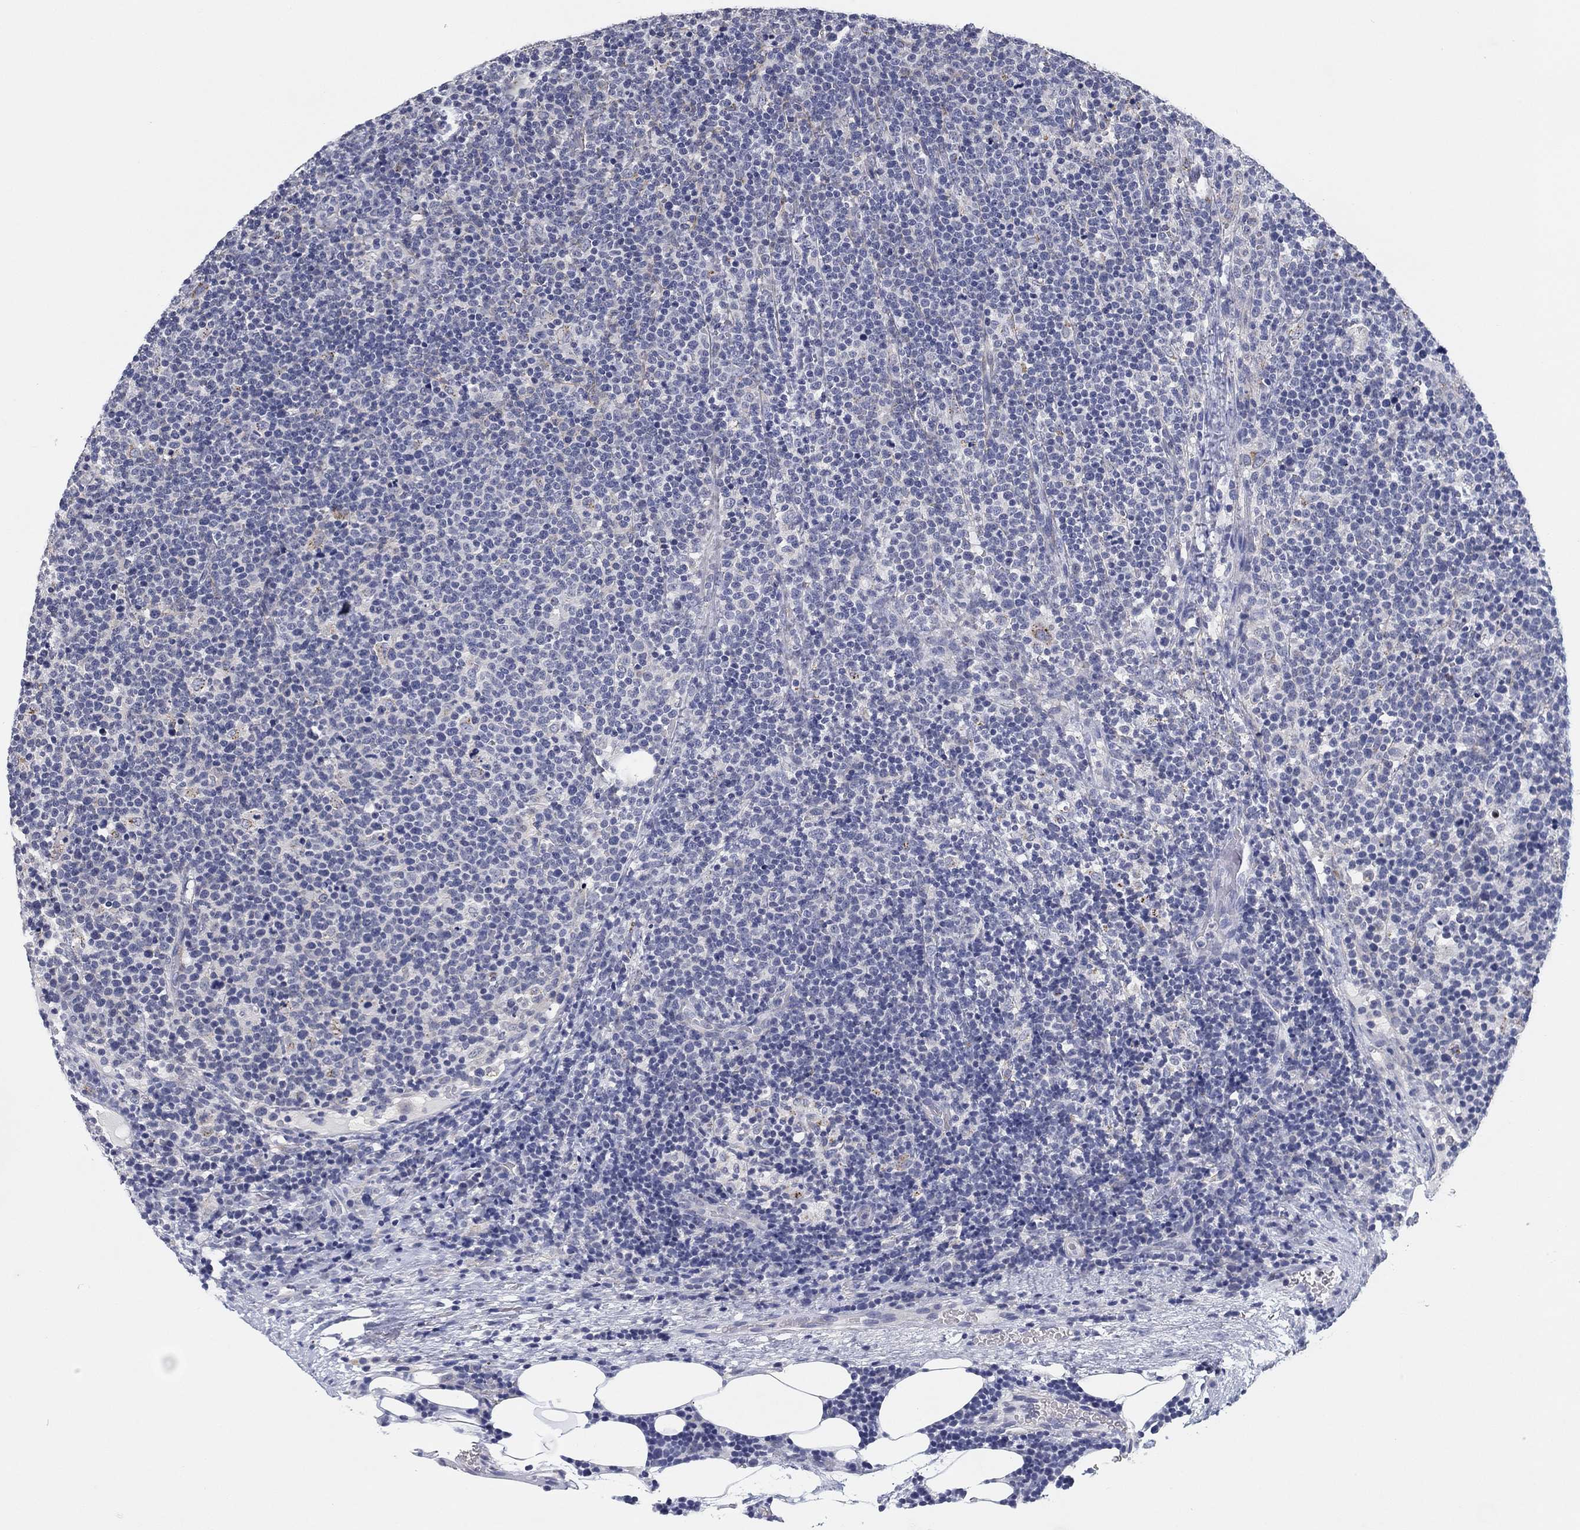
{"staining": {"intensity": "negative", "quantity": "none", "location": "none"}, "tissue": "lymphoma", "cell_type": "Tumor cells", "image_type": "cancer", "snomed": [{"axis": "morphology", "description": "Malignant lymphoma, non-Hodgkin's type, High grade"}, {"axis": "topography", "description": "Lymph node"}], "caption": "This is an IHC micrograph of high-grade malignant lymphoma, non-Hodgkin's type. There is no expression in tumor cells.", "gene": "OTUB2", "patient": {"sex": "male", "age": 61}}